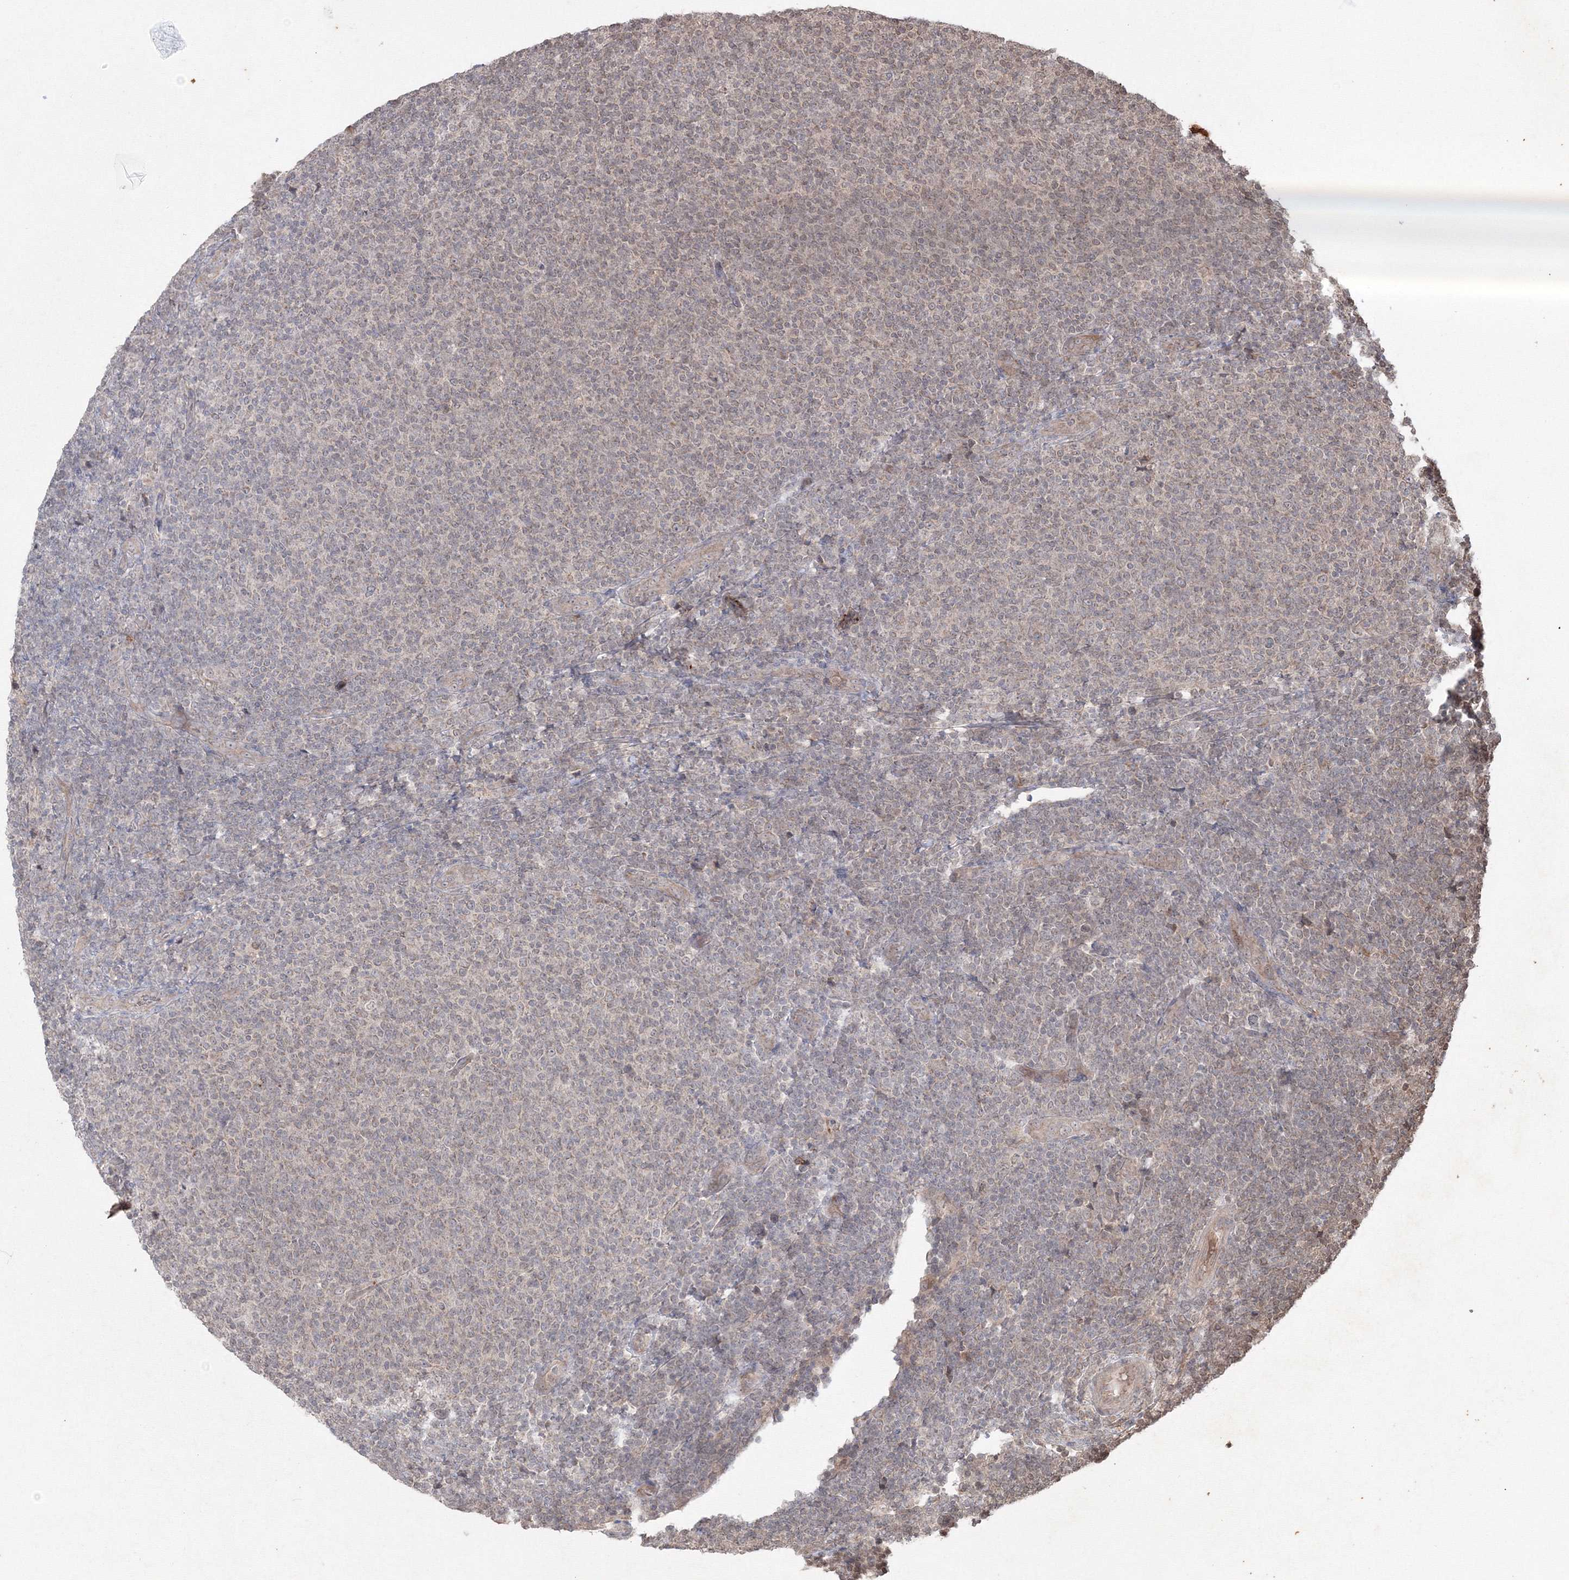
{"staining": {"intensity": "weak", "quantity": "<25%", "location": "nuclear"}, "tissue": "lymphoma", "cell_type": "Tumor cells", "image_type": "cancer", "snomed": [{"axis": "morphology", "description": "Malignant lymphoma, non-Hodgkin's type, Low grade"}, {"axis": "topography", "description": "Lymph node"}], "caption": "Immunohistochemical staining of low-grade malignant lymphoma, non-Hodgkin's type displays no significant expression in tumor cells.", "gene": "PEX13", "patient": {"sex": "male", "age": 66}}